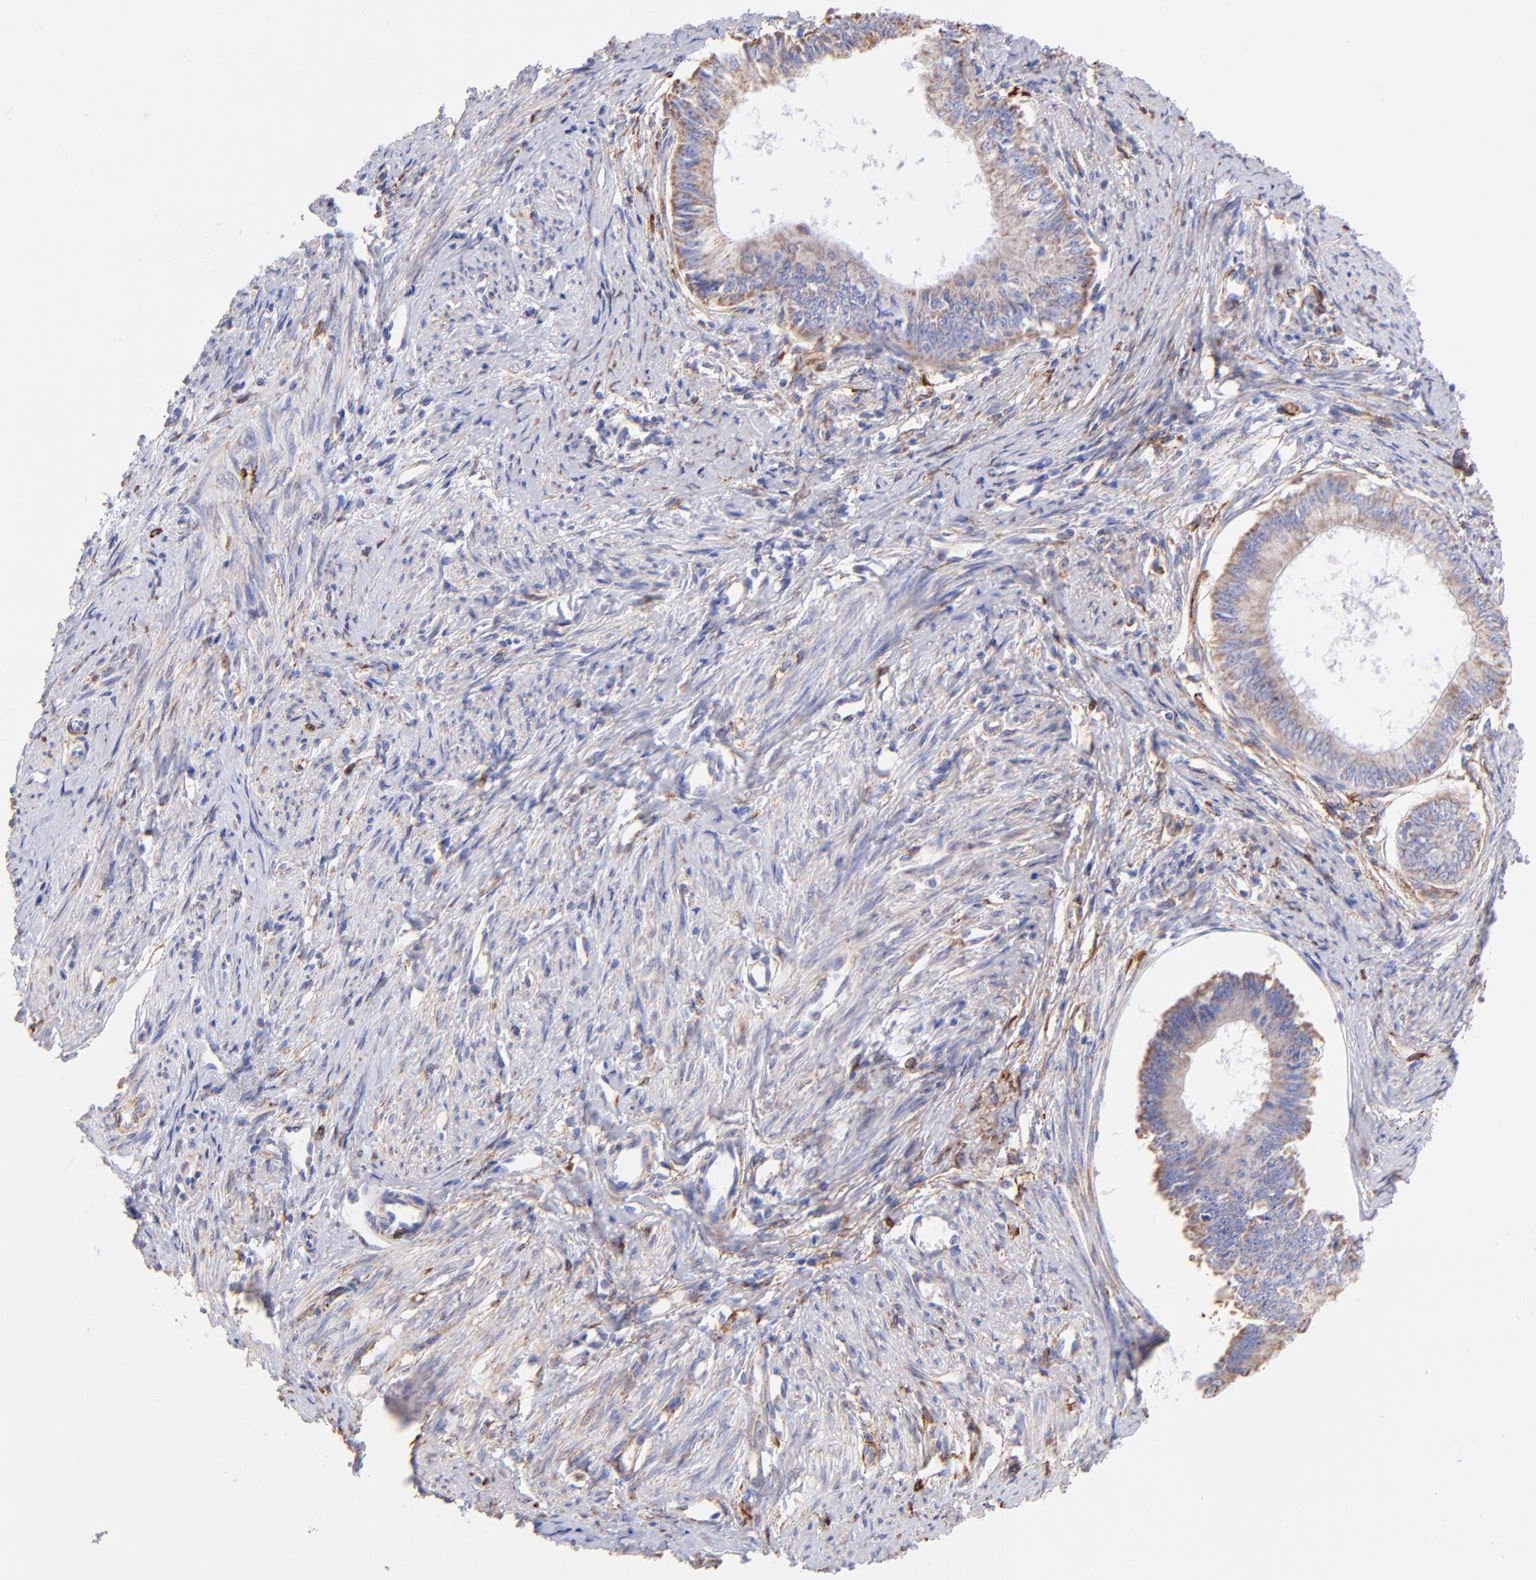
{"staining": {"intensity": "weak", "quantity": ">75%", "location": "cytoplasmic/membranous"}, "tissue": "endometrial cancer", "cell_type": "Tumor cells", "image_type": "cancer", "snomed": [{"axis": "morphology", "description": "Adenocarcinoma, NOS"}, {"axis": "topography", "description": "Endometrium"}], "caption": "Tumor cells exhibit weak cytoplasmic/membranous positivity in about >75% of cells in endometrial cancer. The protein is shown in brown color, while the nuclei are stained blue.", "gene": "SPARC", "patient": {"sex": "female", "age": 76}}